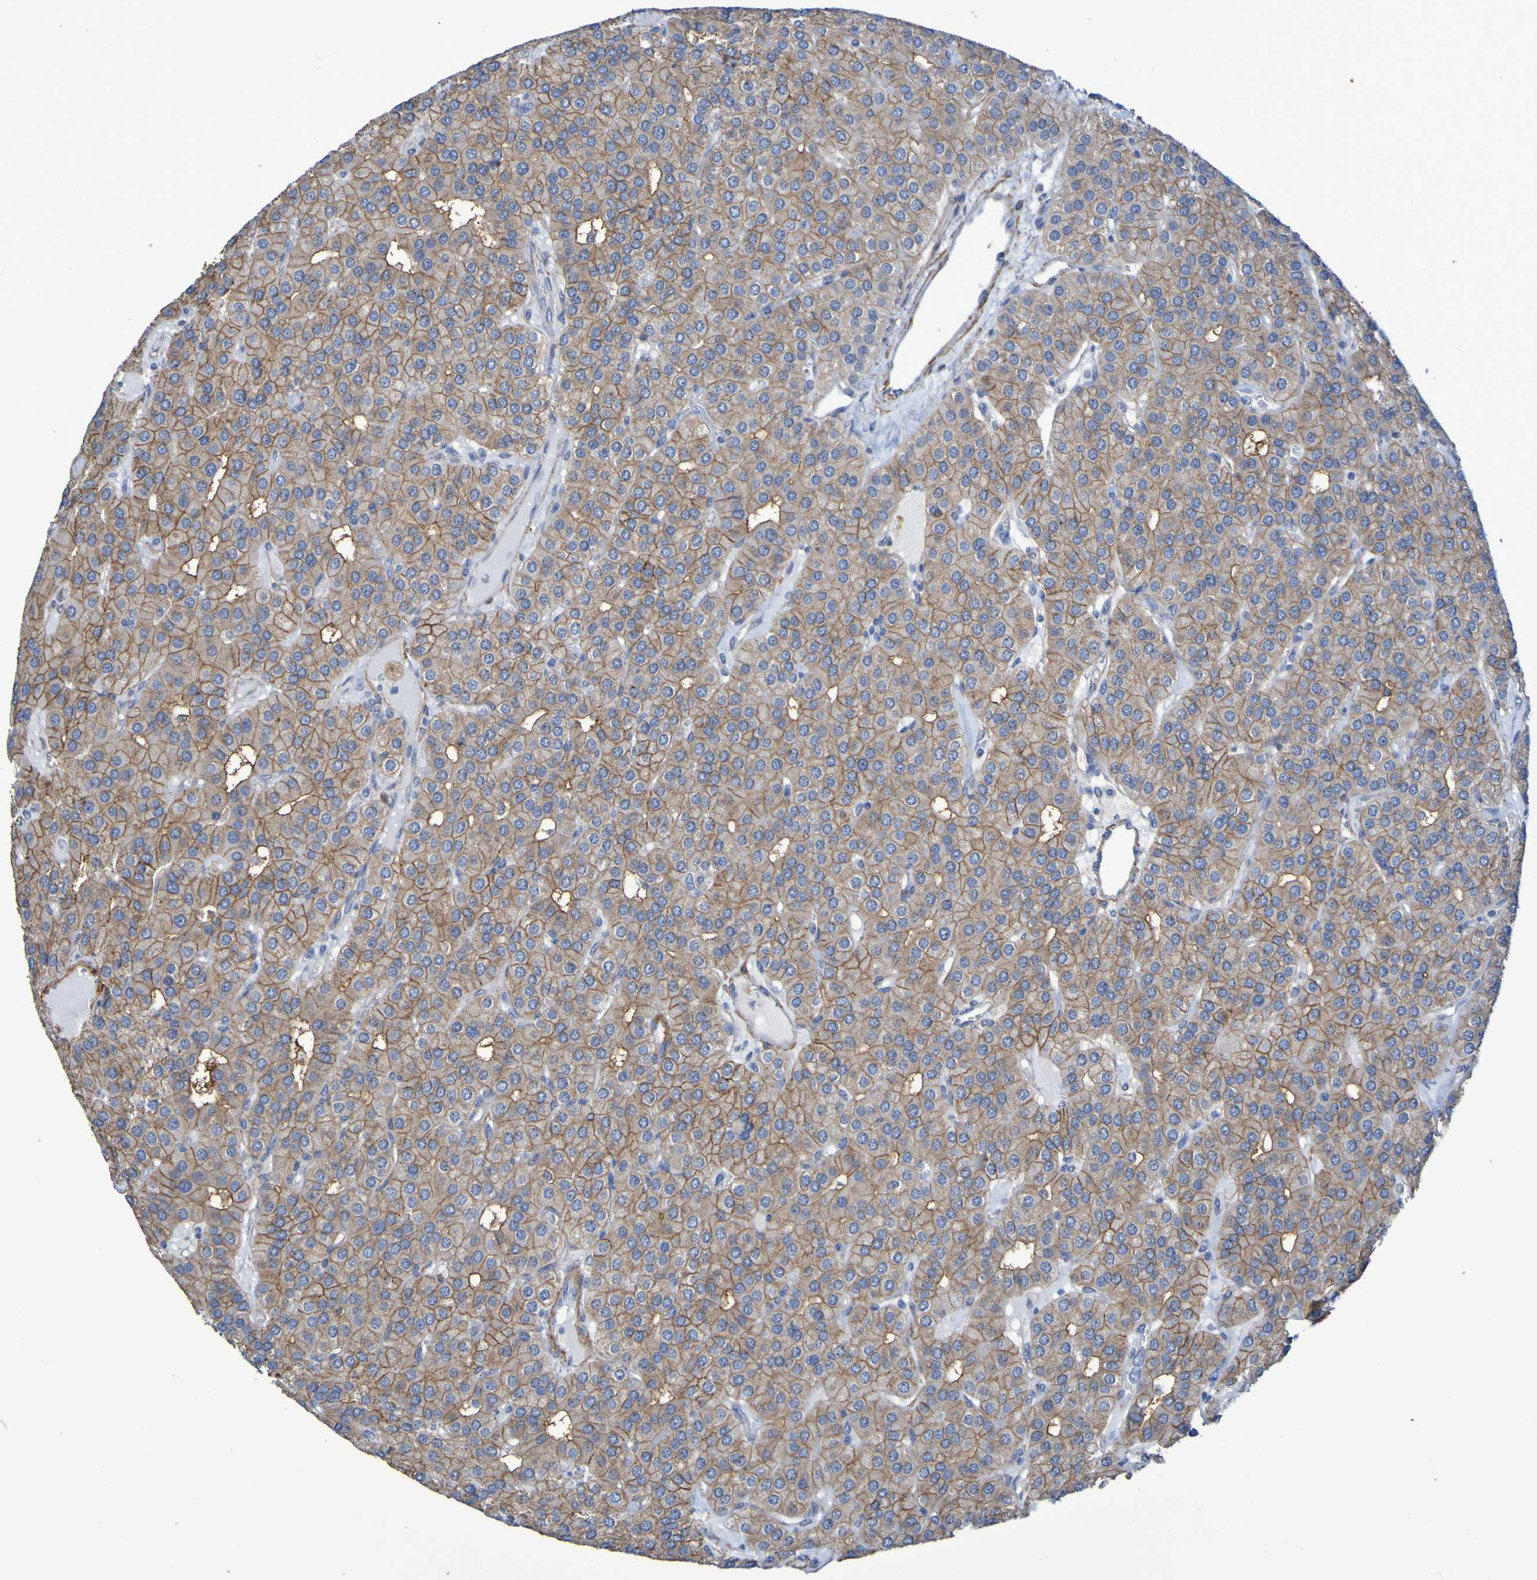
{"staining": {"intensity": "moderate", "quantity": "25%-75%", "location": "cytoplasmic/membranous"}, "tissue": "parathyroid gland", "cell_type": "Glandular cells", "image_type": "normal", "snomed": [{"axis": "morphology", "description": "Normal tissue, NOS"}, {"axis": "morphology", "description": "Adenoma, NOS"}, {"axis": "topography", "description": "Parathyroid gland"}], "caption": "Immunohistochemical staining of unremarkable parathyroid gland reveals 25%-75% levels of moderate cytoplasmic/membranous protein positivity in about 25%-75% of glandular cells.", "gene": "SRPRB", "patient": {"sex": "female", "age": 86}}